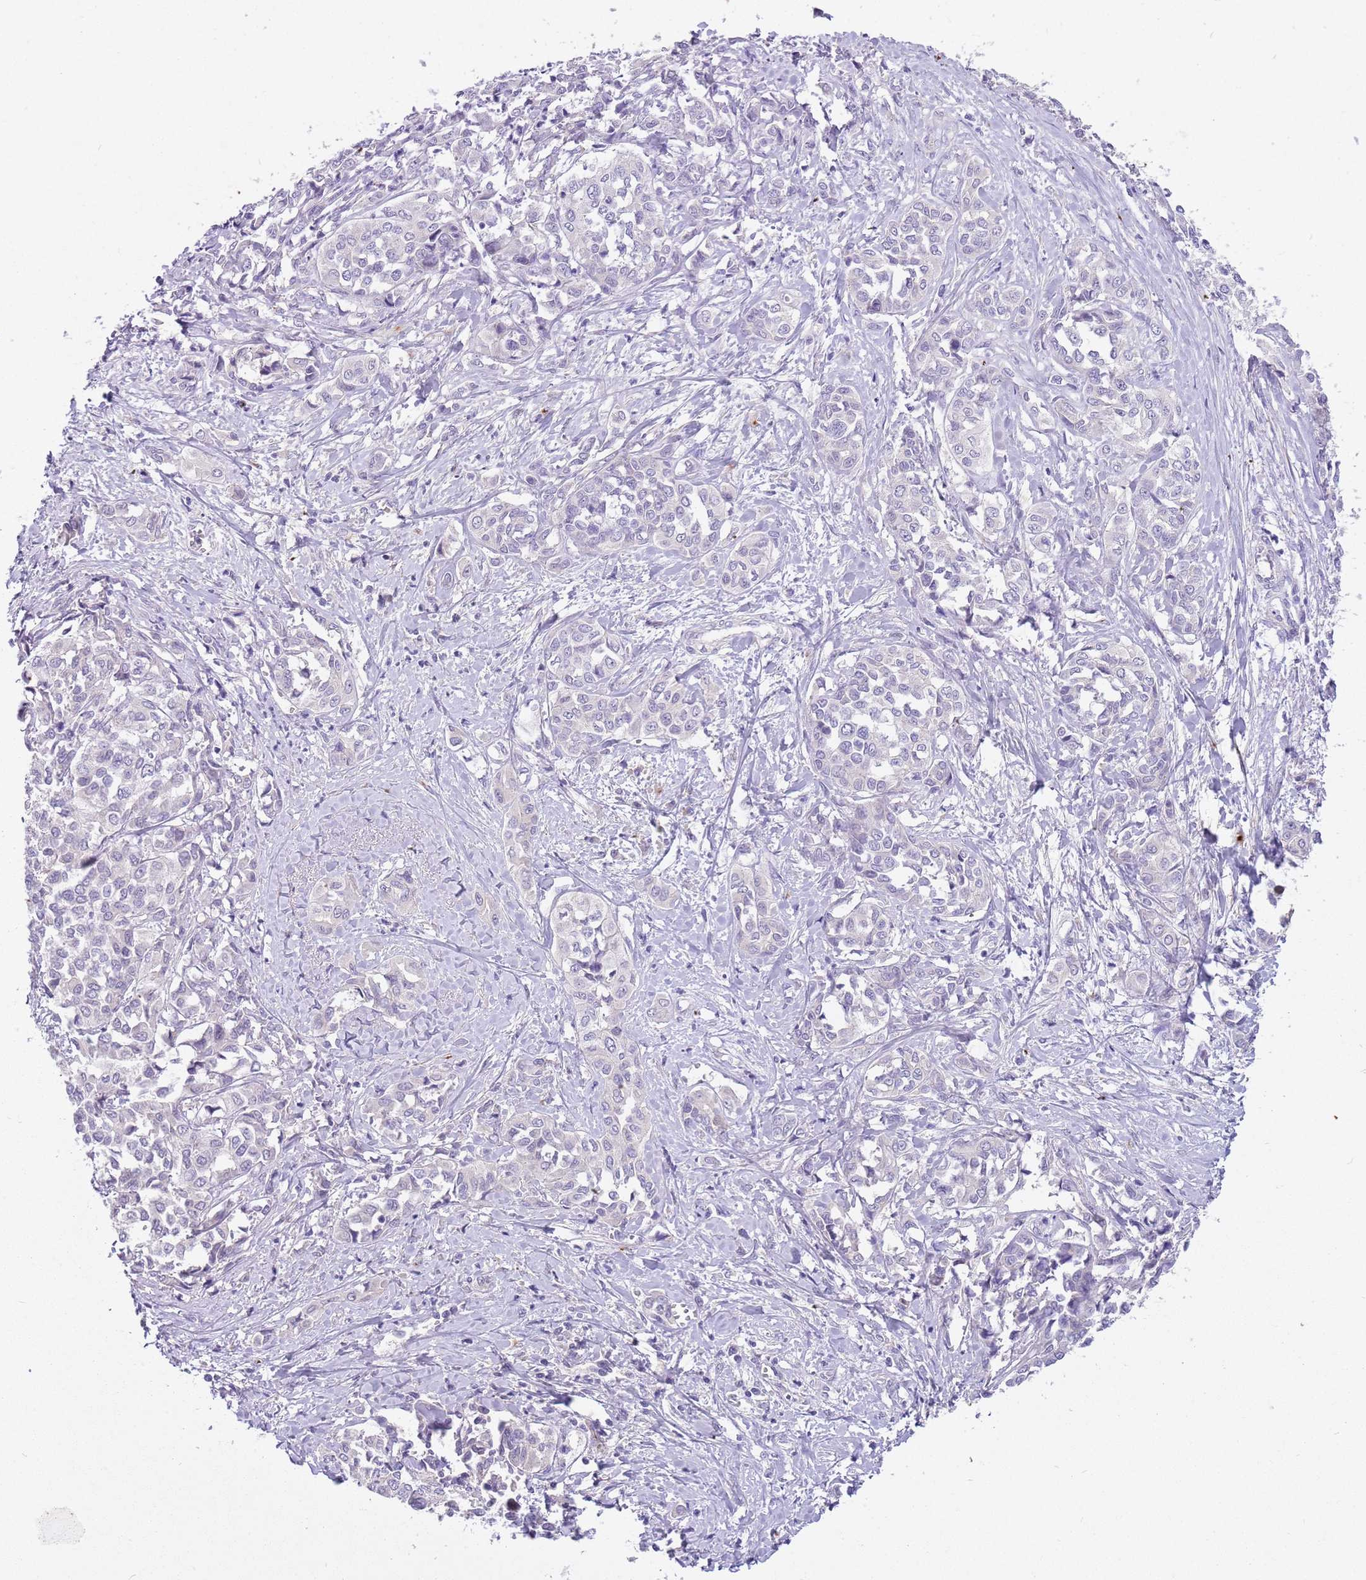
{"staining": {"intensity": "negative", "quantity": "none", "location": "none"}, "tissue": "liver cancer", "cell_type": "Tumor cells", "image_type": "cancer", "snomed": [{"axis": "morphology", "description": "Cholangiocarcinoma"}, {"axis": "topography", "description": "Liver"}], "caption": "Immunohistochemistry (IHC) of human cholangiocarcinoma (liver) displays no staining in tumor cells.", "gene": "CFAP73", "patient": {"sex": "female", "age": 77}}